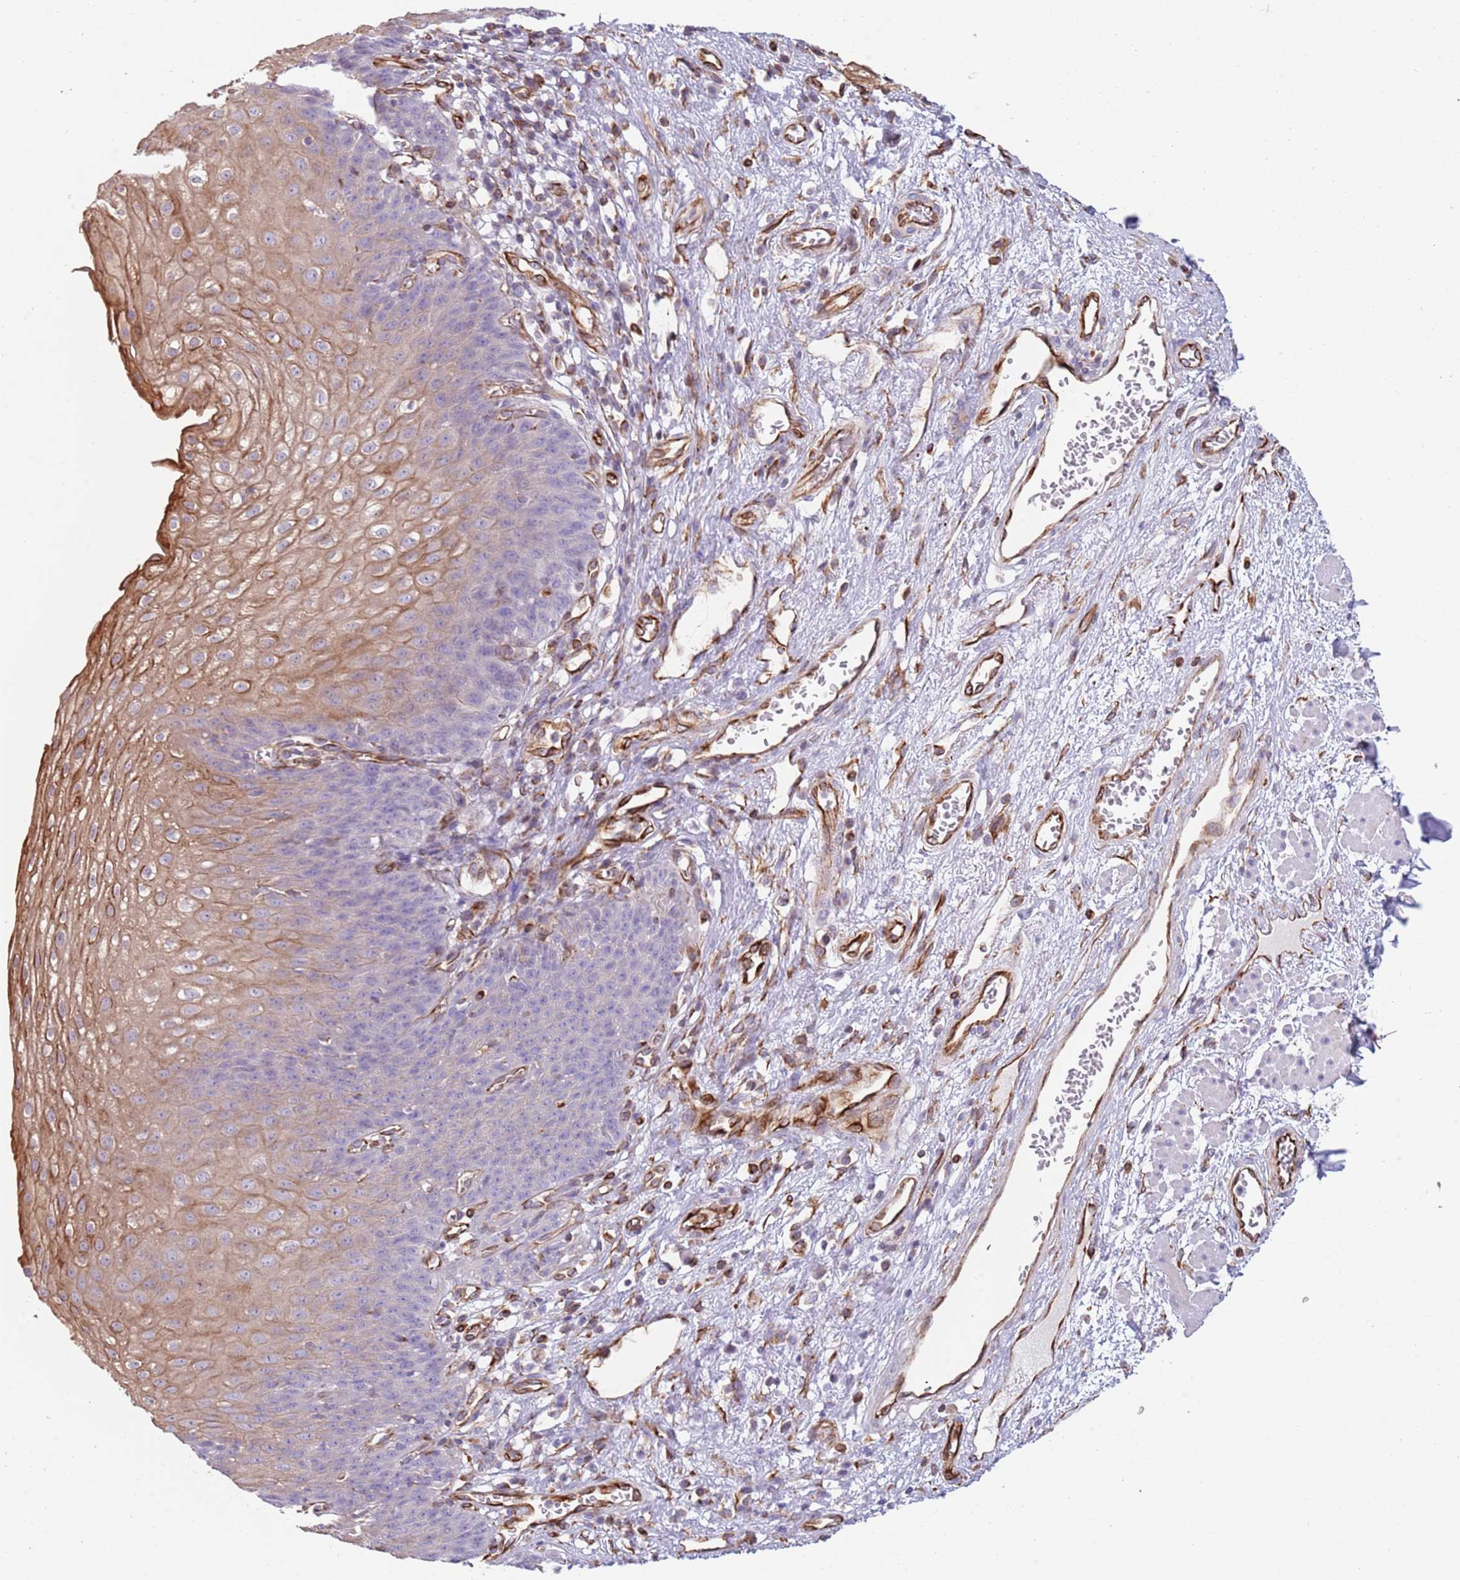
{"staining": {"intensity": "moderate", "quantity": "<25%", "location": "cytoplasmic/membranous"}, "tissue": "esophagus", "cell_type": "Squamous epithelial cells", "image_type": "normal", "snomed": [{"axis": "morphology", "description": "Normal tissue, NOS"}, {"axis": "topography", "description": "Esophagus"}], "caption": "Protein positivity by immunohistochemistry (IHC) shows moderate cytoplasmic/membranous staining in about <25% of squamous epithelial cells in benign esophagus.", "gene": "MOGAT1", "patient": {"sex": "male", "age": 71}}